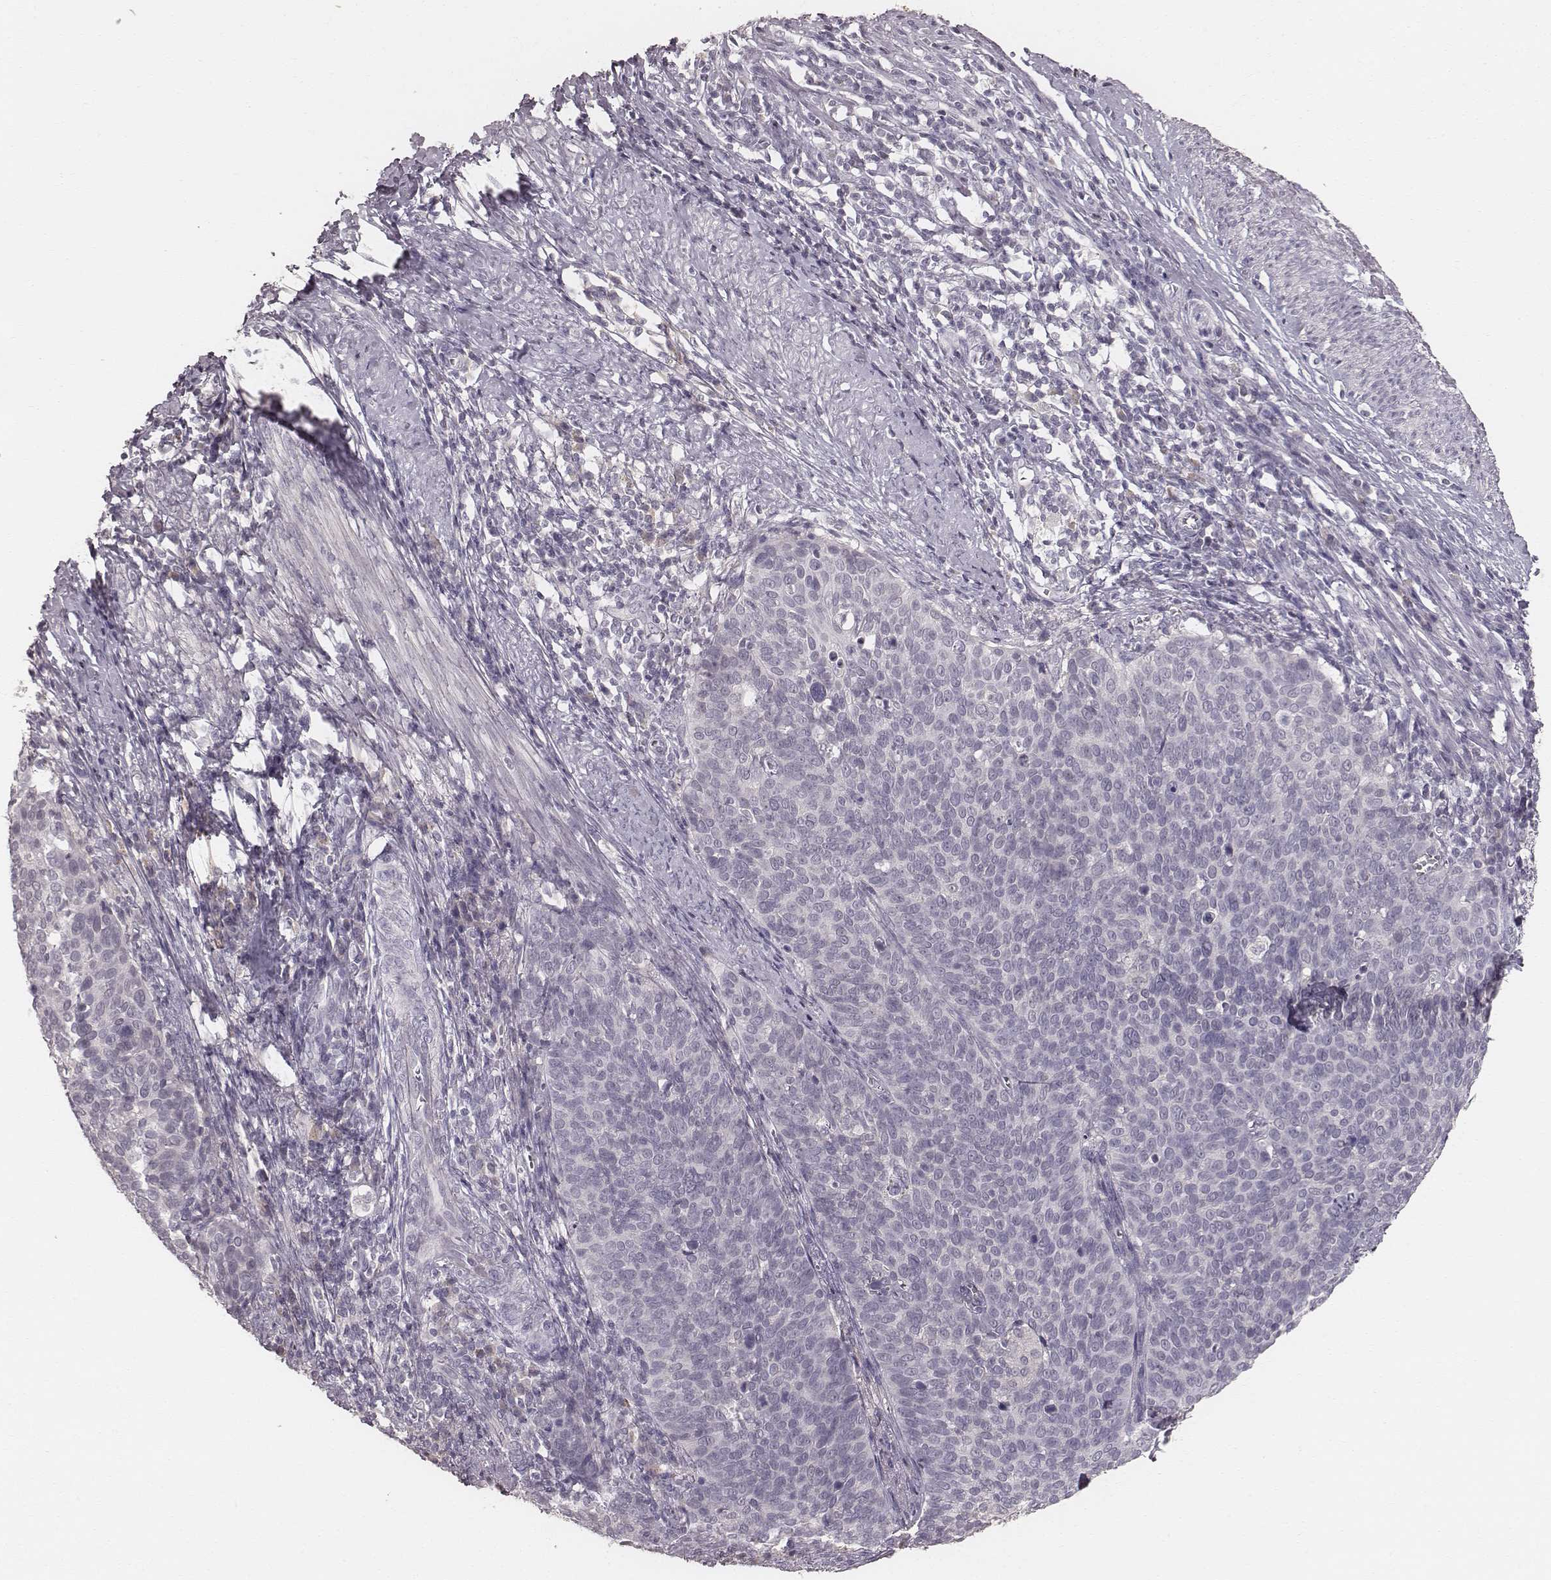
{"staining": {"intensity": "negative", "quantity": "none", "location": "none"}, "tissue": "cervical cancer", "cell_type": "Tumor cells", "image_type": "cancer", "snomed": [{"axis": "morphology", "description": "Normal tissue, NOS"}, {"axis": "morphology", "description": "Squamous cell carcinoma, NOS"}, {"axis": "topography", "description": "Cervix"}], "caption": "There is no significant positivity in tumor cells of squamous cell carcinoma (cervical). (DAB immunohistochemistry (IHC) with hematoxylin counter stain).", "gene": "LY6K", "patient": {"sex": "female", "age": 39}}